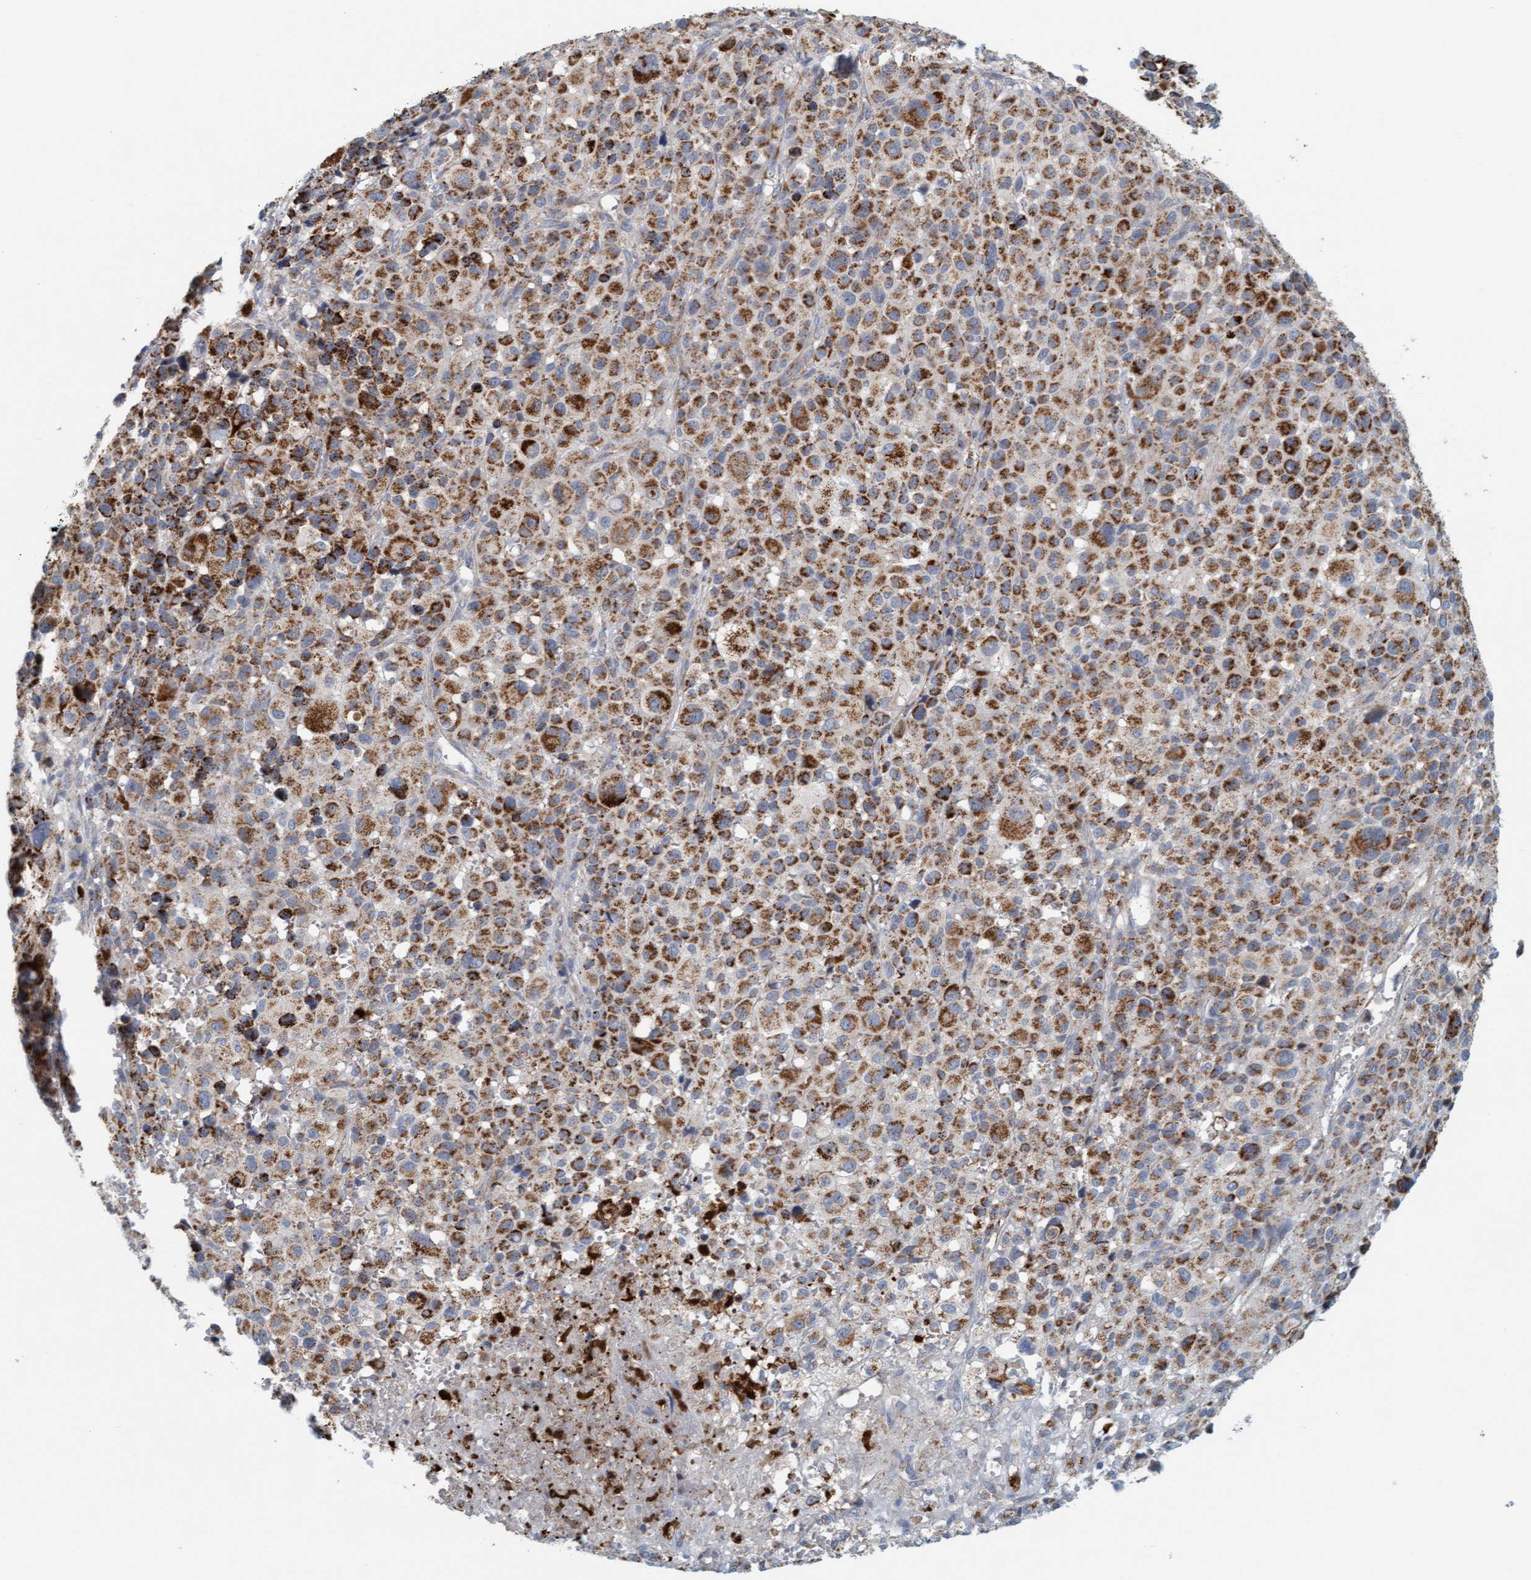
{"staining": {"intensity": "strong", "quantity": ">75%", "location": "cytoplasmic/membranous"}, "tissue": "melanoma", "cell_type": "Tumor cells", "image_type": "cancer", "snomed": [{"axis": "morphology", "description": "Malignant melanoma, Metastatic site"}, {"axis": "topography", "description": "Skin"}], "caption": "A brown stain highlights strong cytoplasmic/membranous staining of a protein in human melanoma tumor cells.", "gene": "B9D1", "patient": {"sex": "female", "age": 74}}